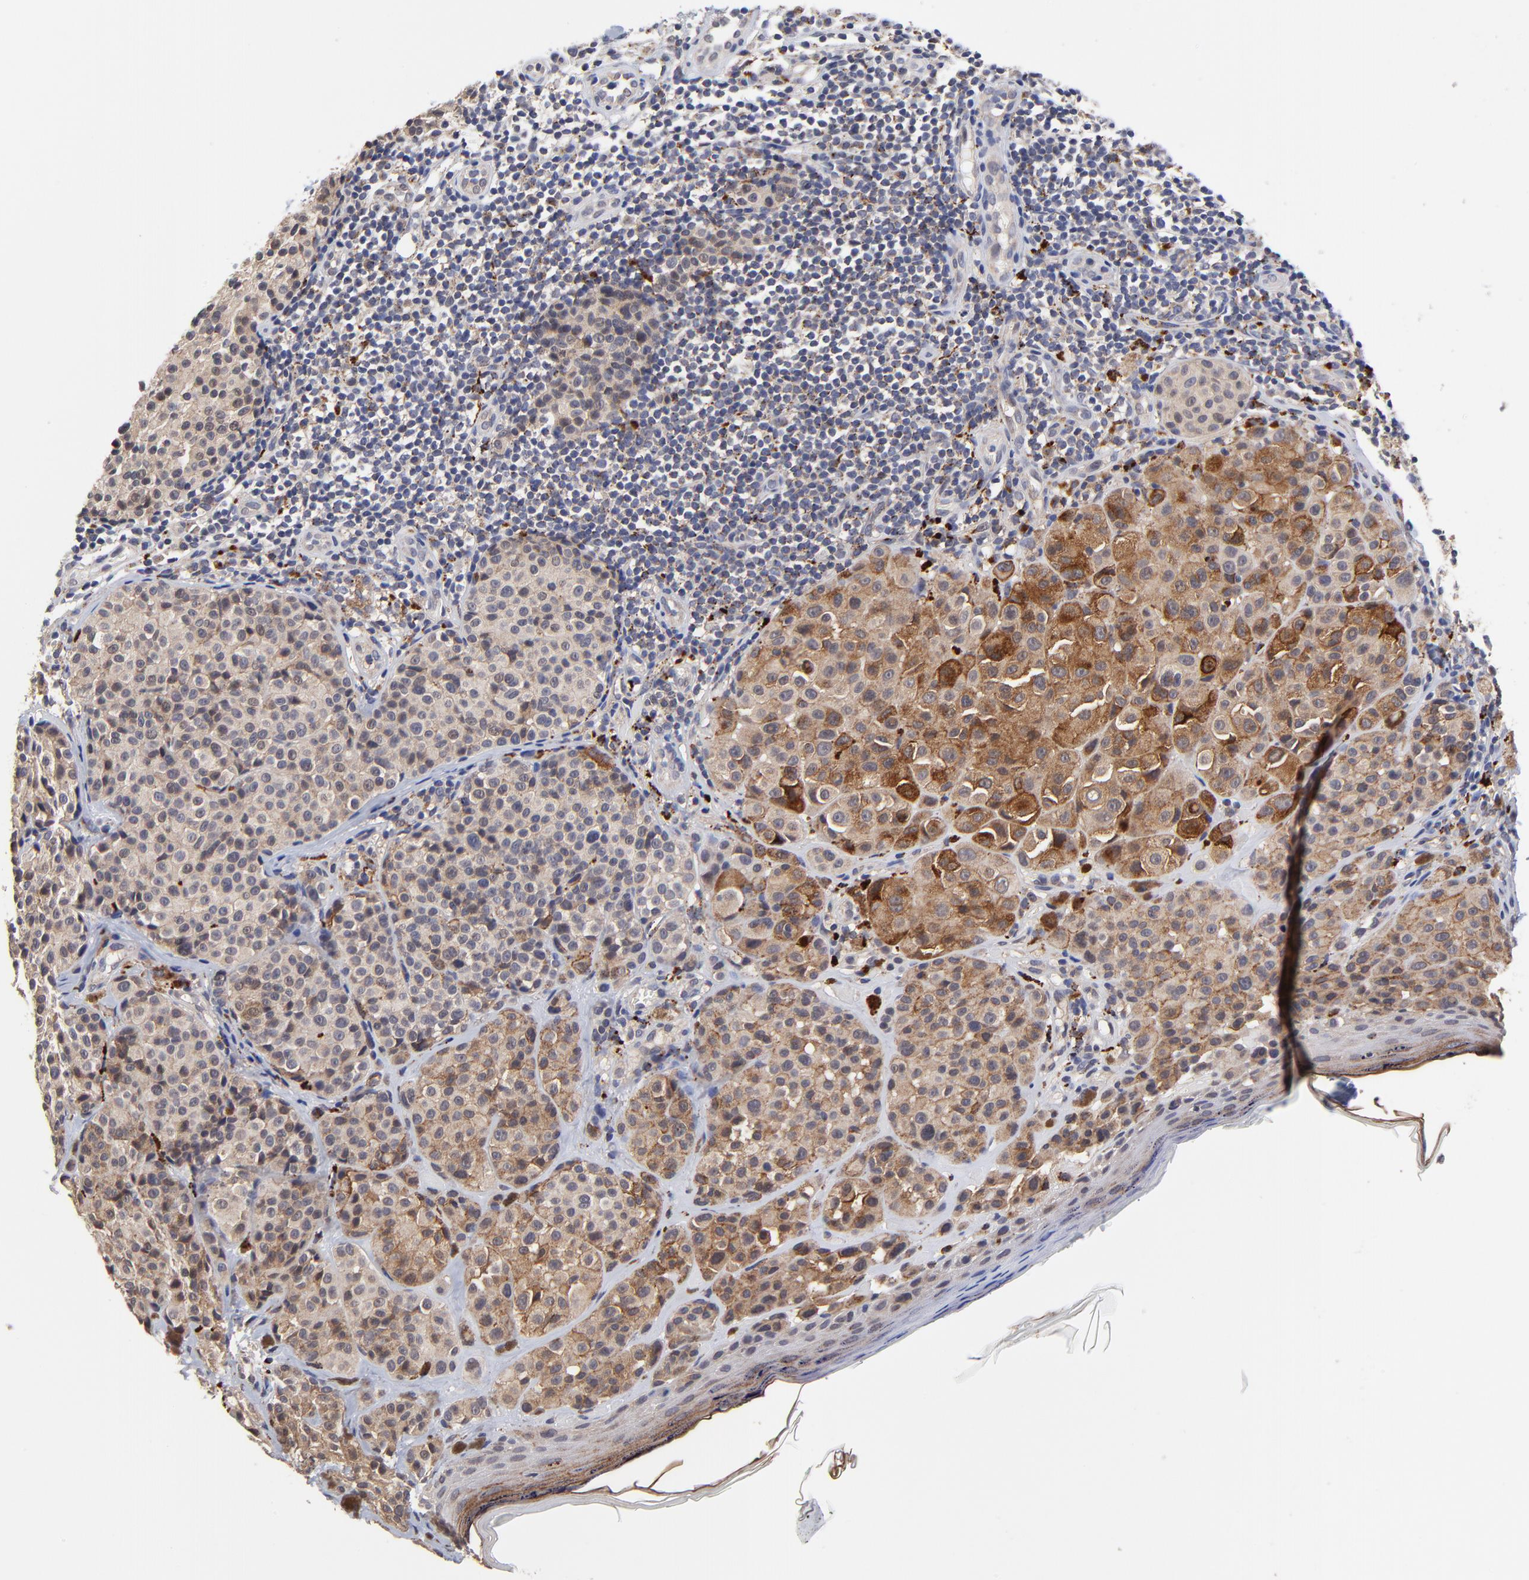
{"staining": {"intensity": "moderate", "quantity": "25%-75%", "location": "cytoplasmic/membranous"}, "tissue": "melanoma", "cell_type": "Tumor cells", "image_type": "cancer", "snomed": [{"axis": "morphology", "description": "Malignant melanoma, NOS"}, {"axis": "topography", "description": "Skin"}], "caption": "DAB immunohistochemical staining of human malignant melanoma demonstrates moderate cytoplasmic/membranous protein staining in about 25%-75% of tumor cells.", "gene": "PDE4B", "patient": {"sex": "female", "age": 75}}